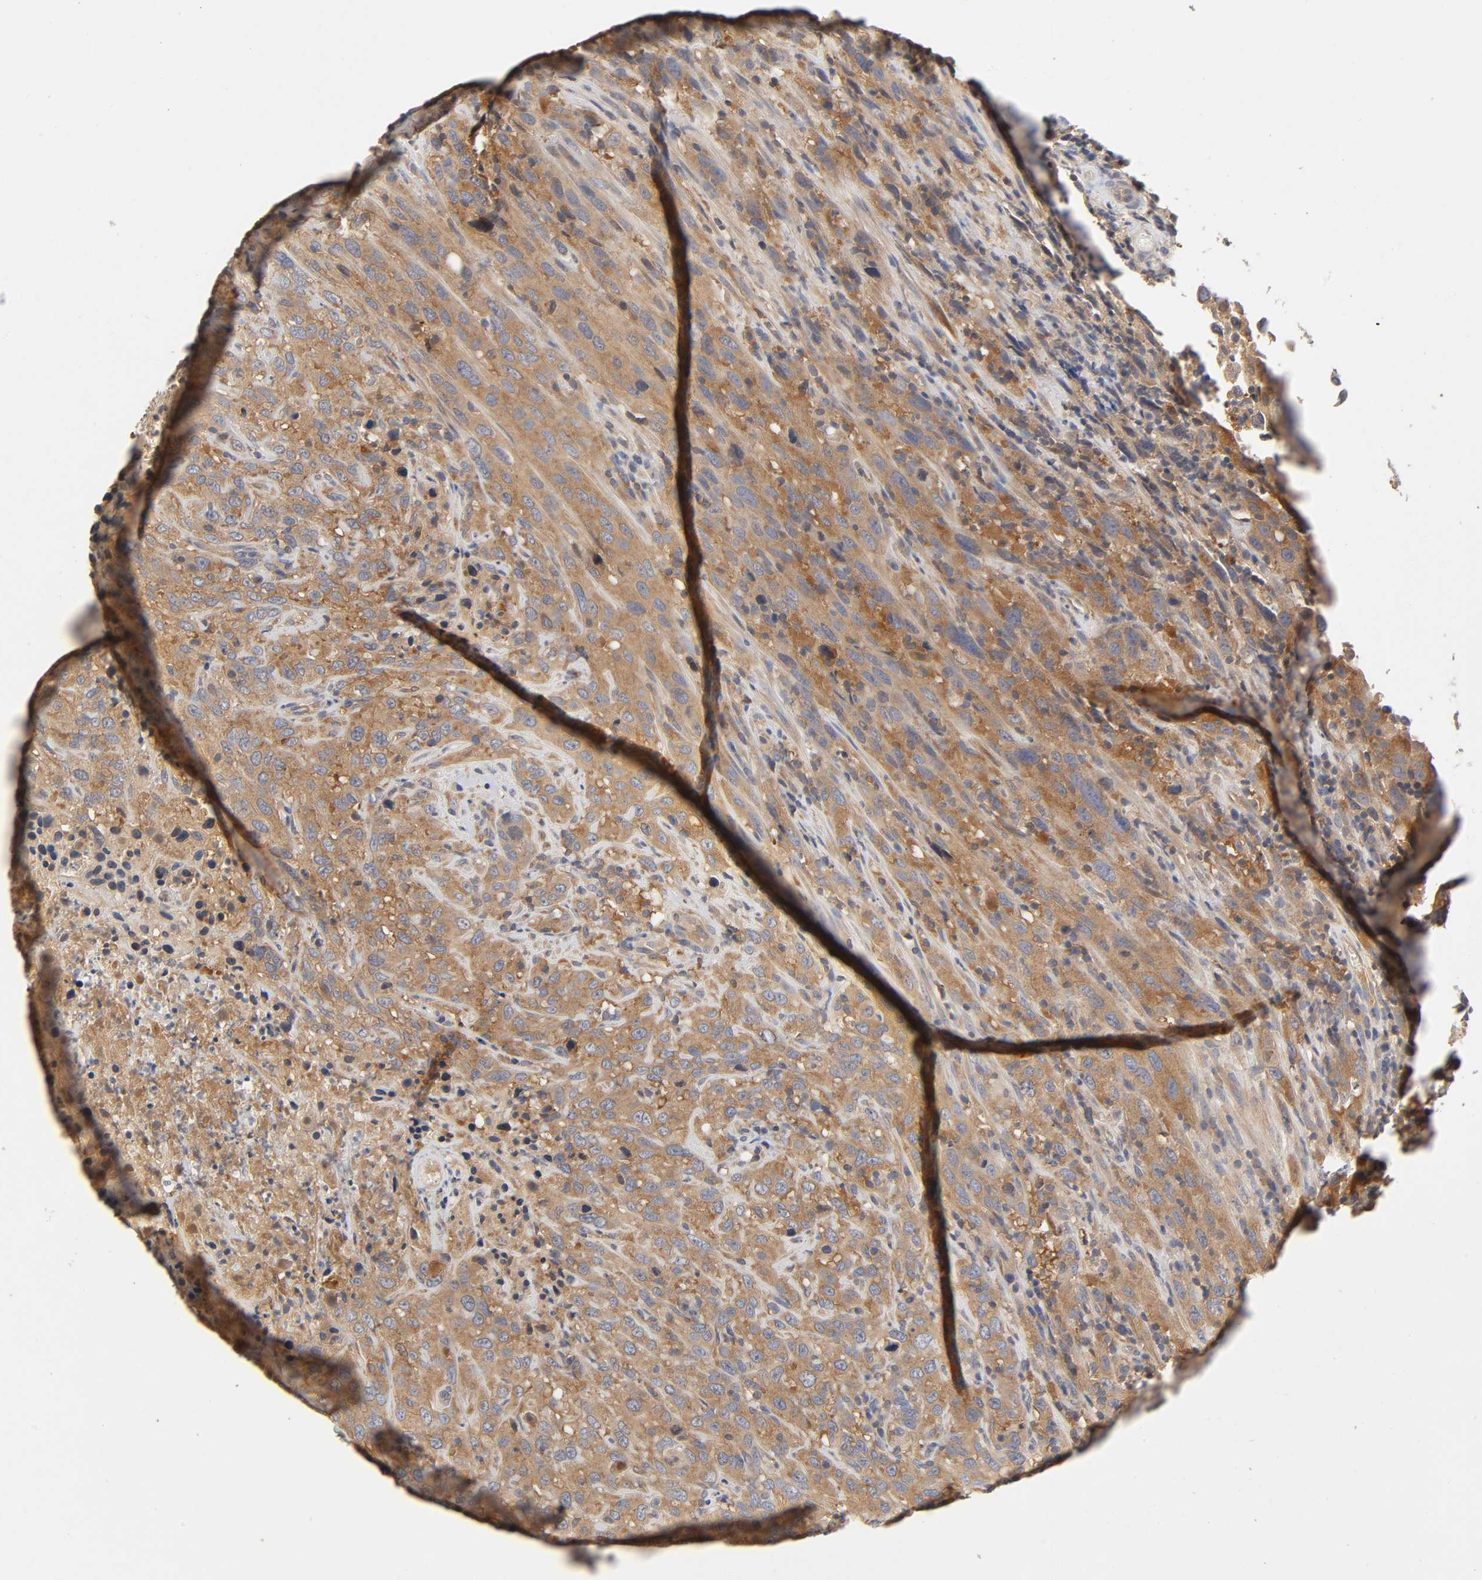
{"staining": {"intensity": "moderate", "quantity": ">75%", "location": "cytoplasmic/membranous"}, "tissue": "urothelial cancer", "cell_type": "Tumor cells", "image_type": "cancer", "snomed": [{"axis": "morphology", "description": "Urothelial carcinoma, High grade"}, {"axis": "topography", "description": "Urinary bladder"}], "caption": "Urothelial cancer stained with DAB (3,3'-diaminobenzidine) immunohistochemistry (IHC) exhibits medium levels of moderate cytoplasmic/membranous positivity in approximately >75% of tumor cells.", "gene": "CPB2", "patient": {"sex": "male", "age": 61}}